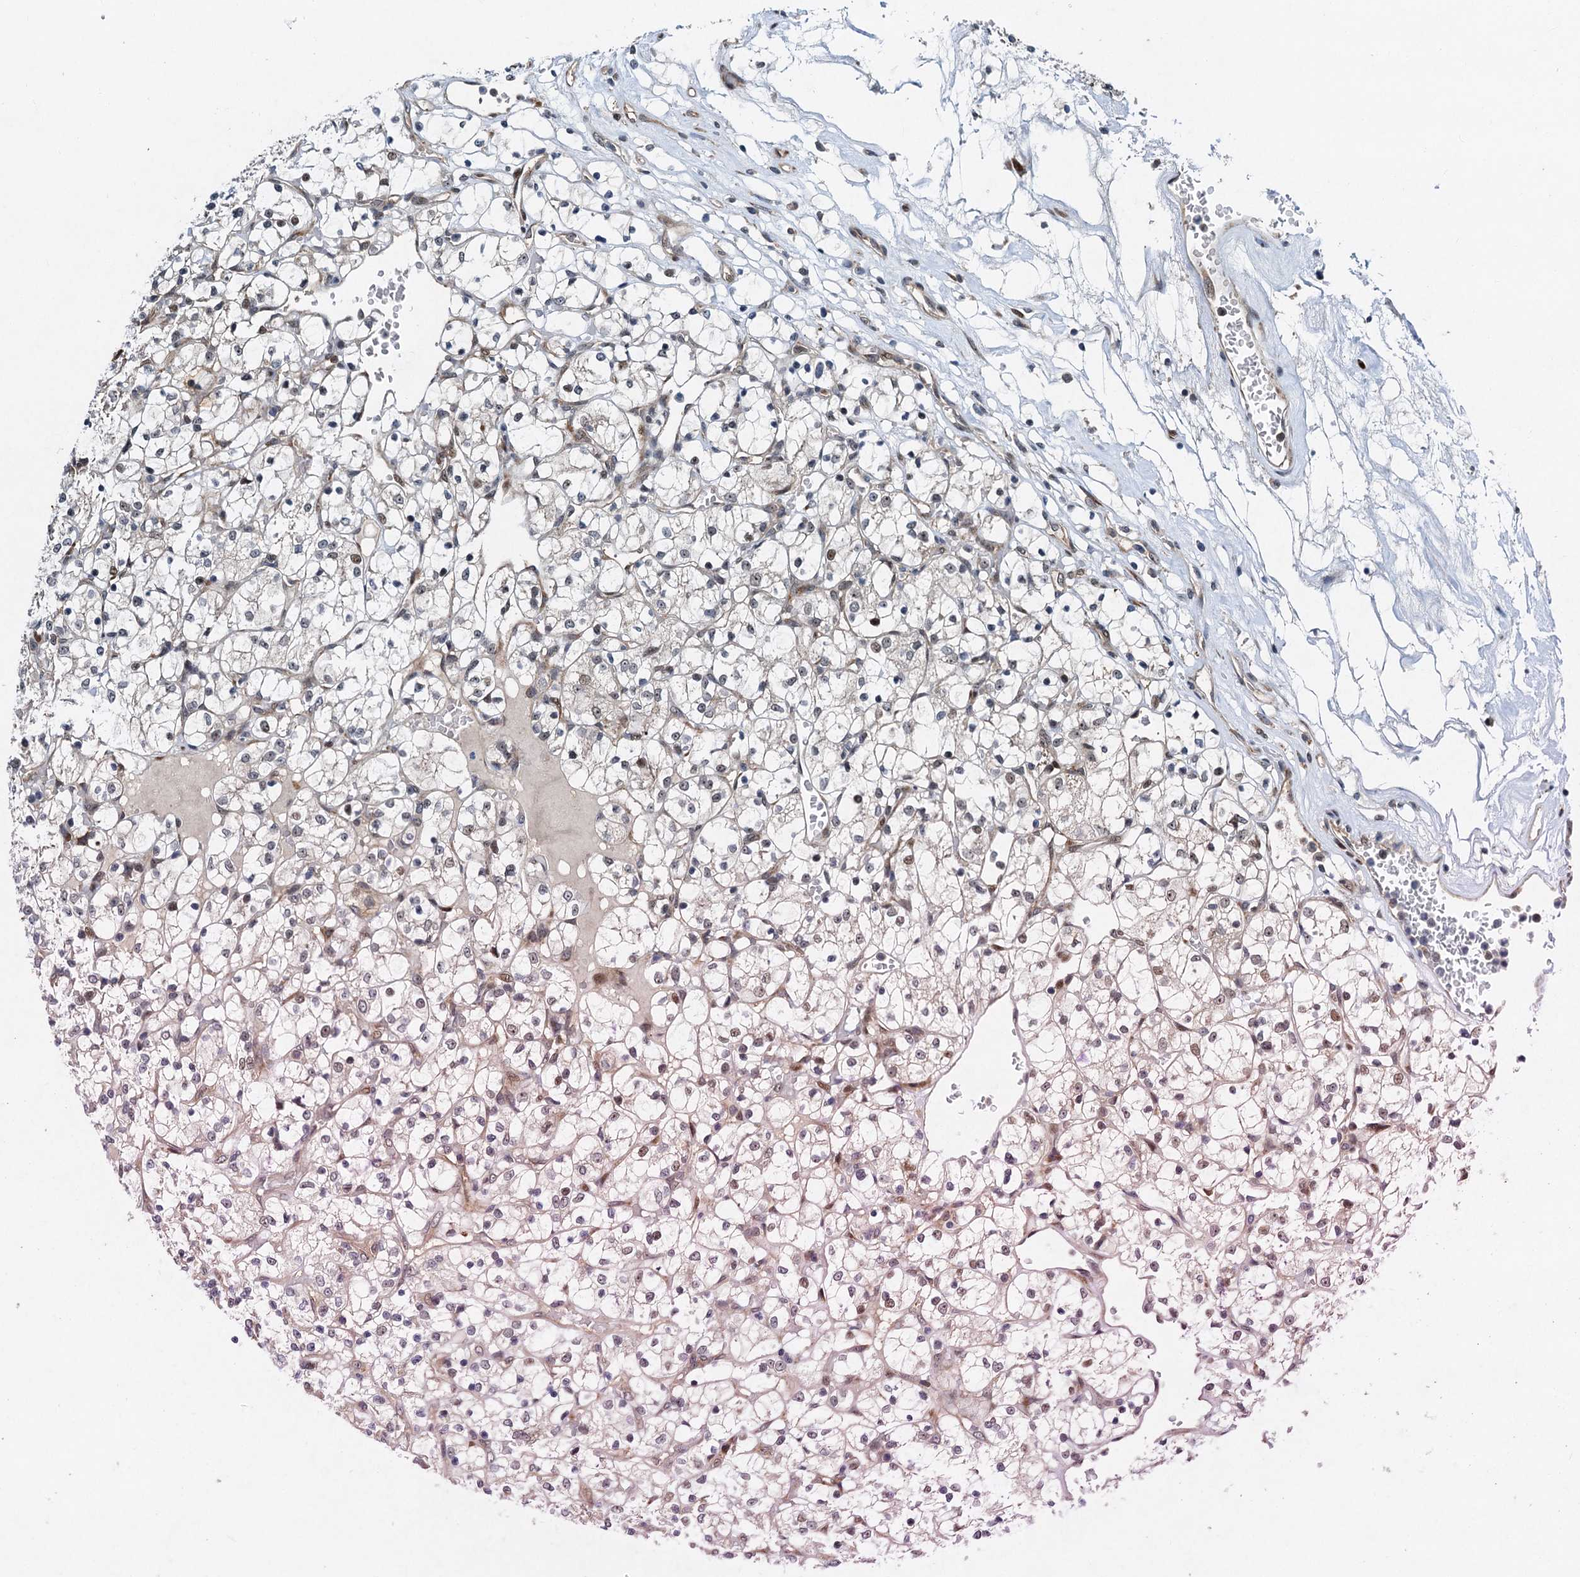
{"staining": {"intensity": "negative", "quantity": "none", "location": "none"}, "tissue": "renal cancer", "cell_type": "Tumor cells", "image_type": "cancer", "snomed": [{"axis": "morphology", "description": "Adenocarcinoma, NOS"}, {"axis": "topography", "description": "Kidney"}], "caption": "This image is of renal cancer (adenocarcinoma) stained with immunohistochemistry to label a protein in brown with the nuclei are counter-stained blue. There is no expression in tumor cells.", "gene": "DNAJC21", "patient": {"sex": "female", "age": 69}}